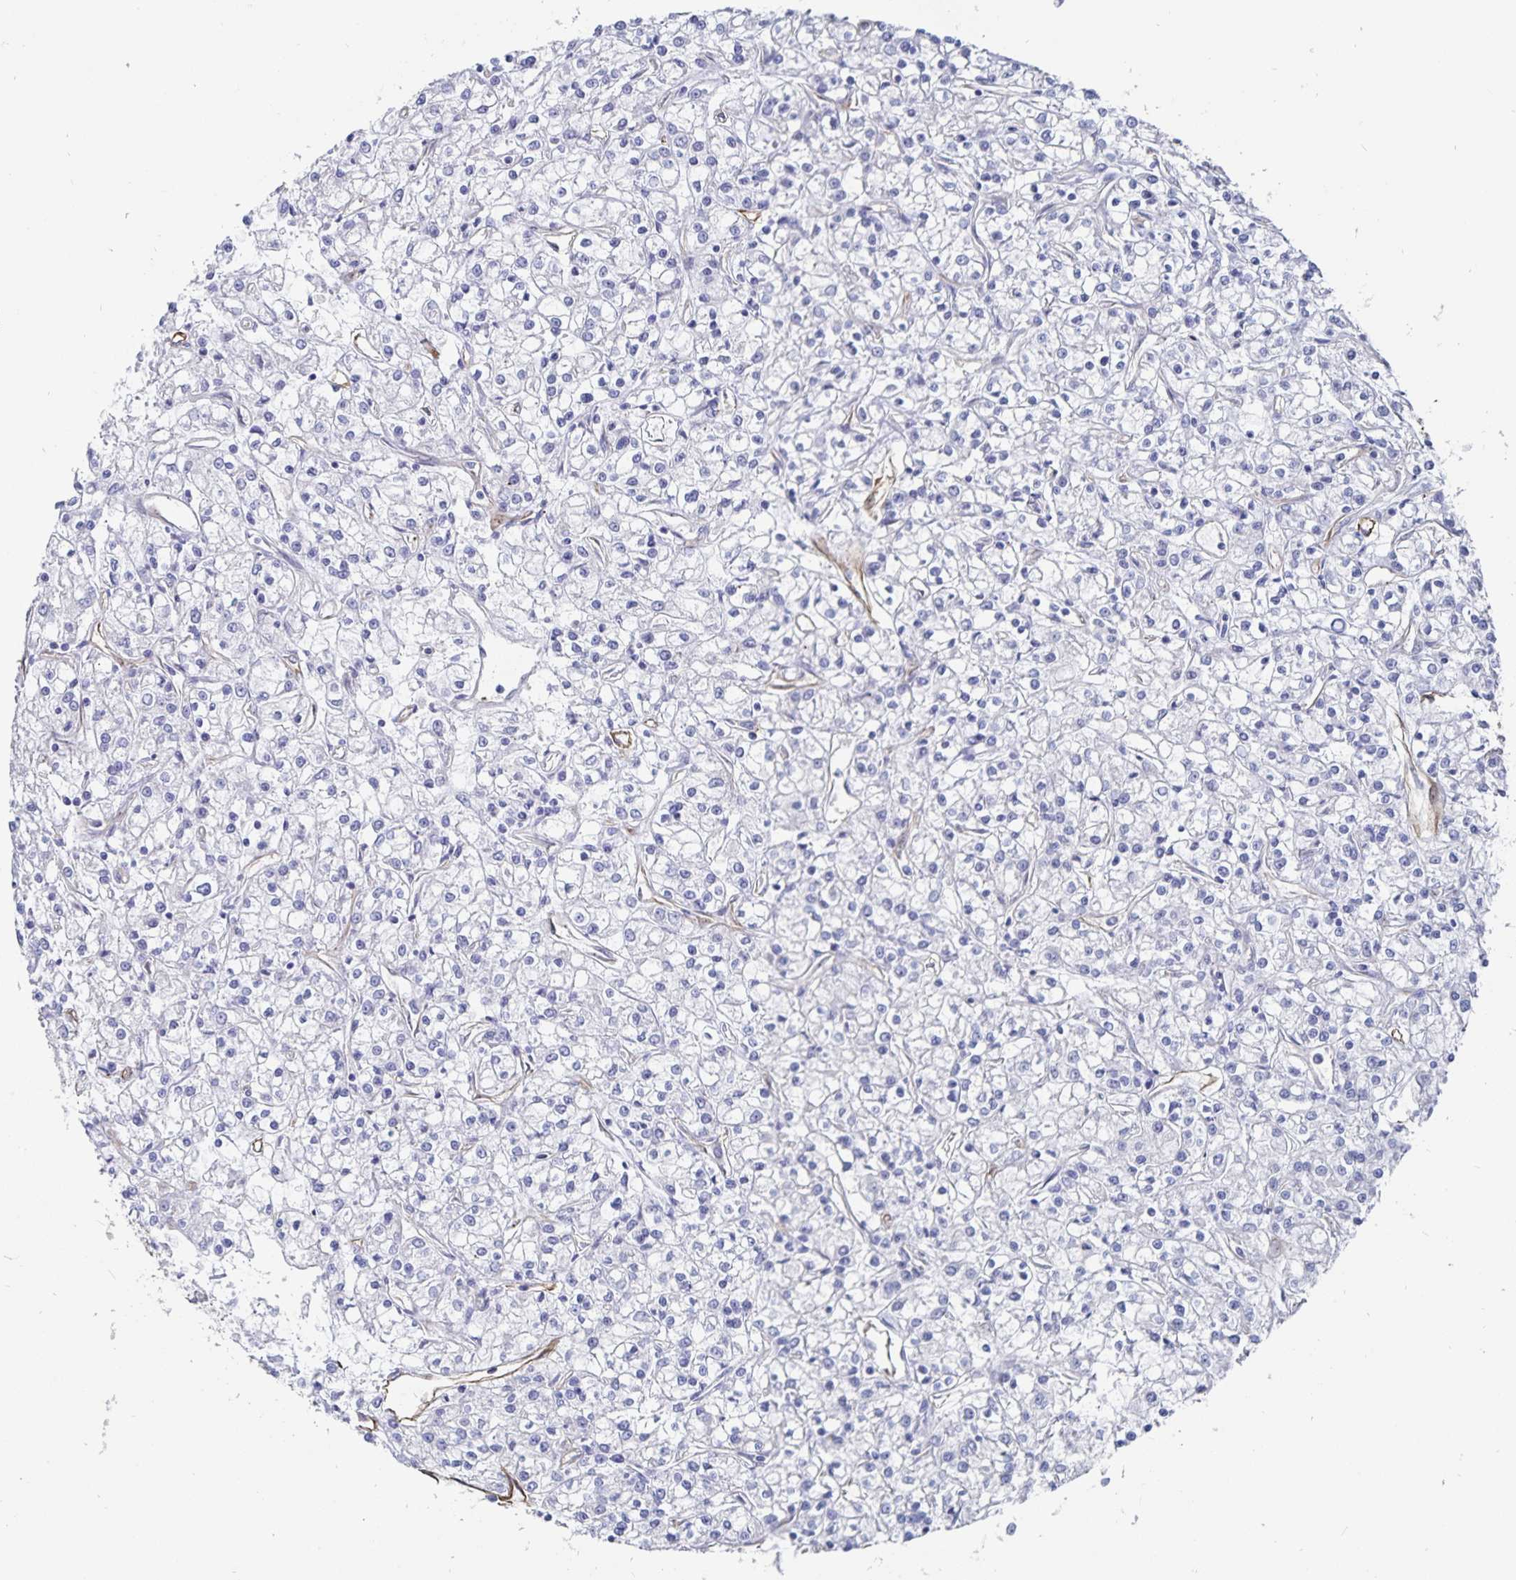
{"staining": {"intensity": "negative", "quantity": "none", "location": "none"}, "tissue": "renal cancer", "cell_type": "Tumor cells", "image_type": "cancer", "snomed": [{"axis": "morphology", "description": "Adenocarcinoma, NOS"}, {"axis": "topography", "description": "Kidney"}], "caption": "There is no significant expression in tumor cells of adenocarcinoma (renal). (DAB (3,3'-diaminobenzidine) immunohistochemistry (IHC) visualized using brightfield microscopy, high magnification).", "gene": "SSTR1", "patient": {"sex": "female", "age": 59}}